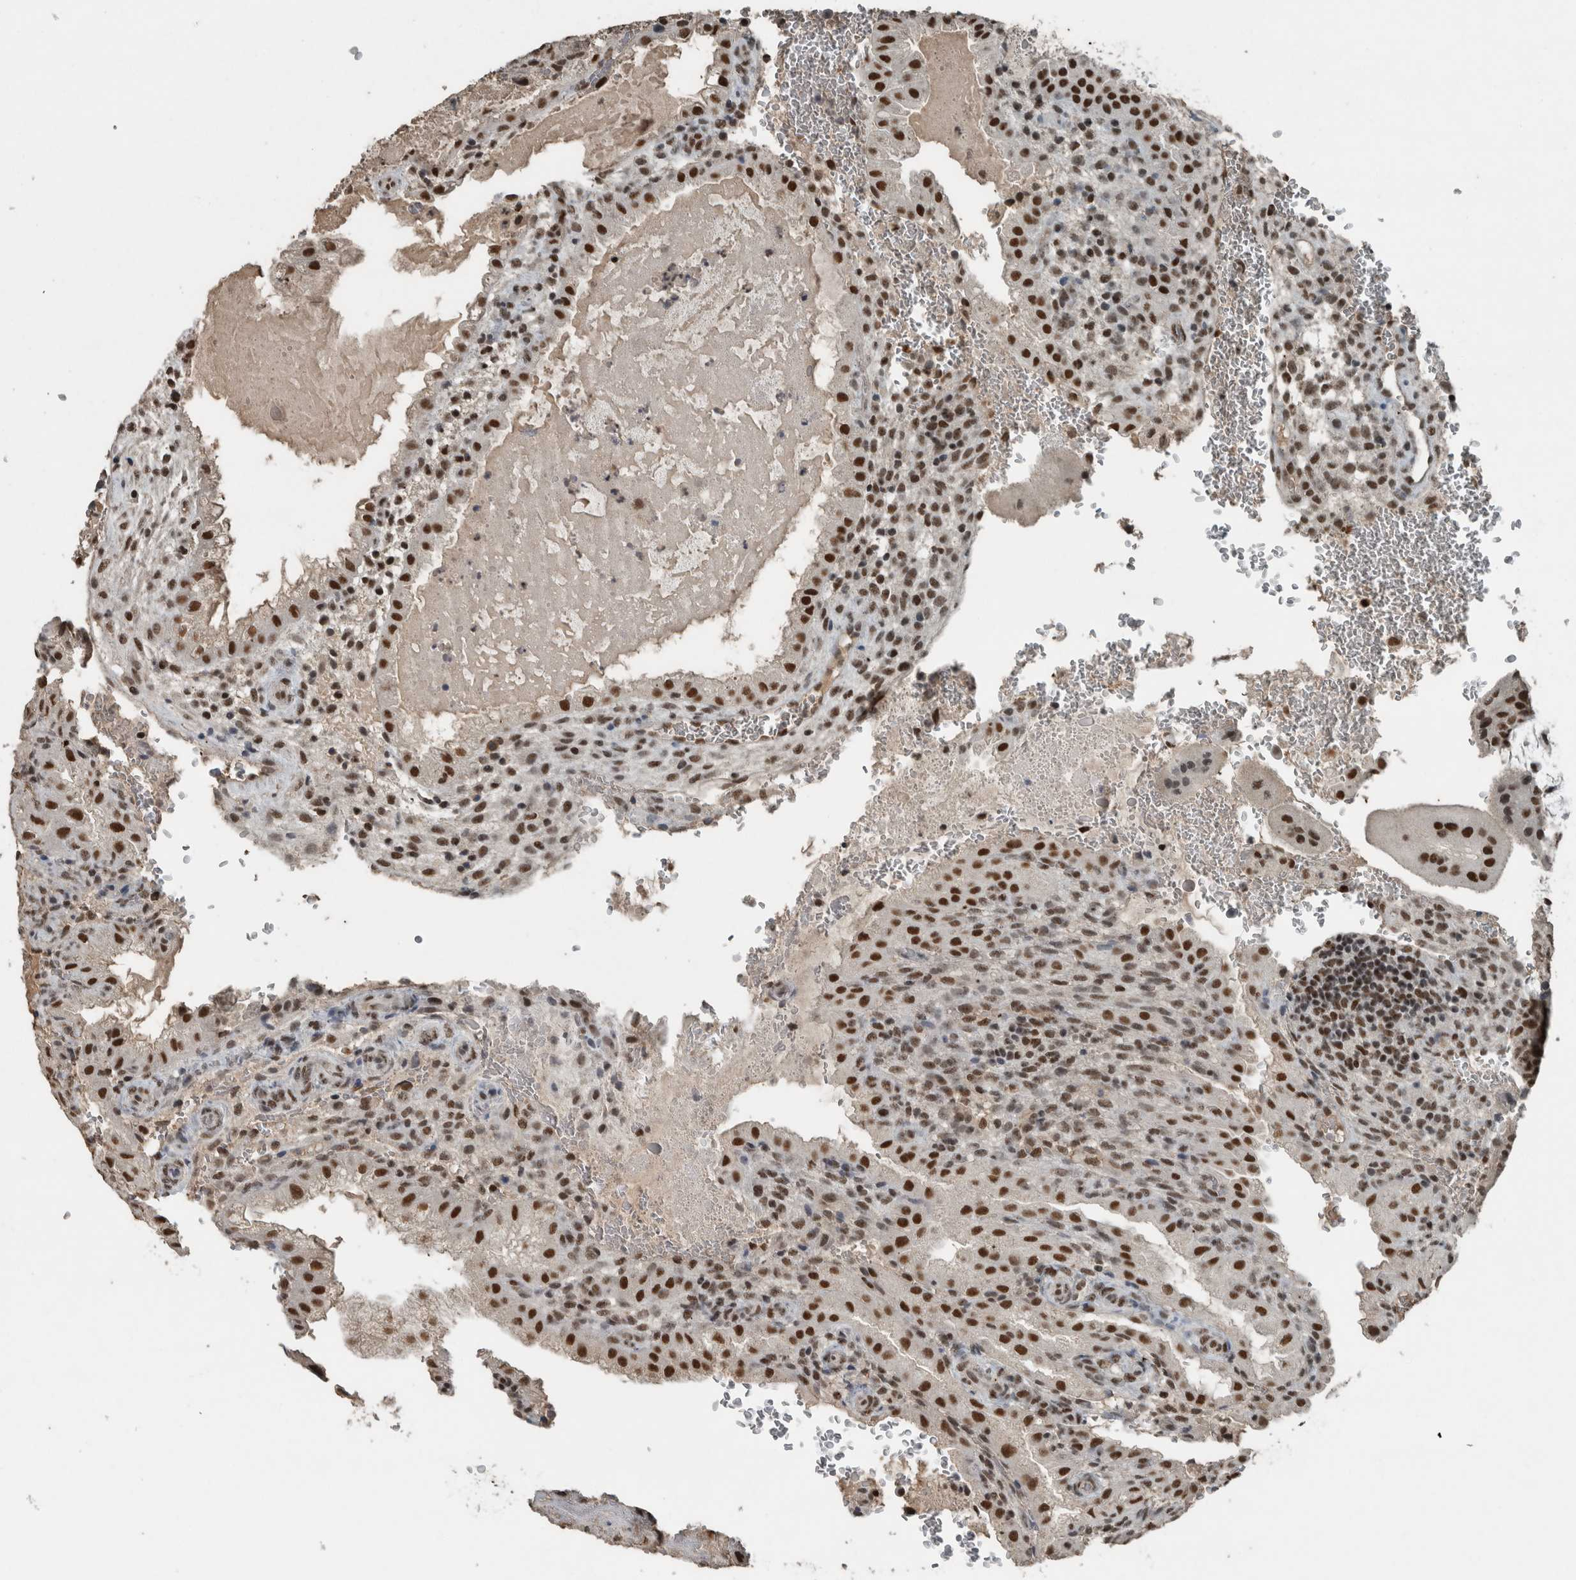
{"staining": {"intensity": "strong", "quantity": ">75%", "location": "nuclear"}, "tissue": "placenta", "cell_type": "Decidual cells", "image_type": "normal", "snomed": [{"axis": "morphology", "description": "Normal tissue, NOS"}, {"axis": "topography", "description": "Placenta"}], "caption": "Immunohistochemistry micrograph of normal placenta: placenta stained using immunohistochemistry (IHC) shows high levels of strong protein expression localized specifically in the nuclear of decidual cells, appearing as a nuclear brown color.", "gene": "ZNF24", "patient": {"sex": "female", "age": 35}}